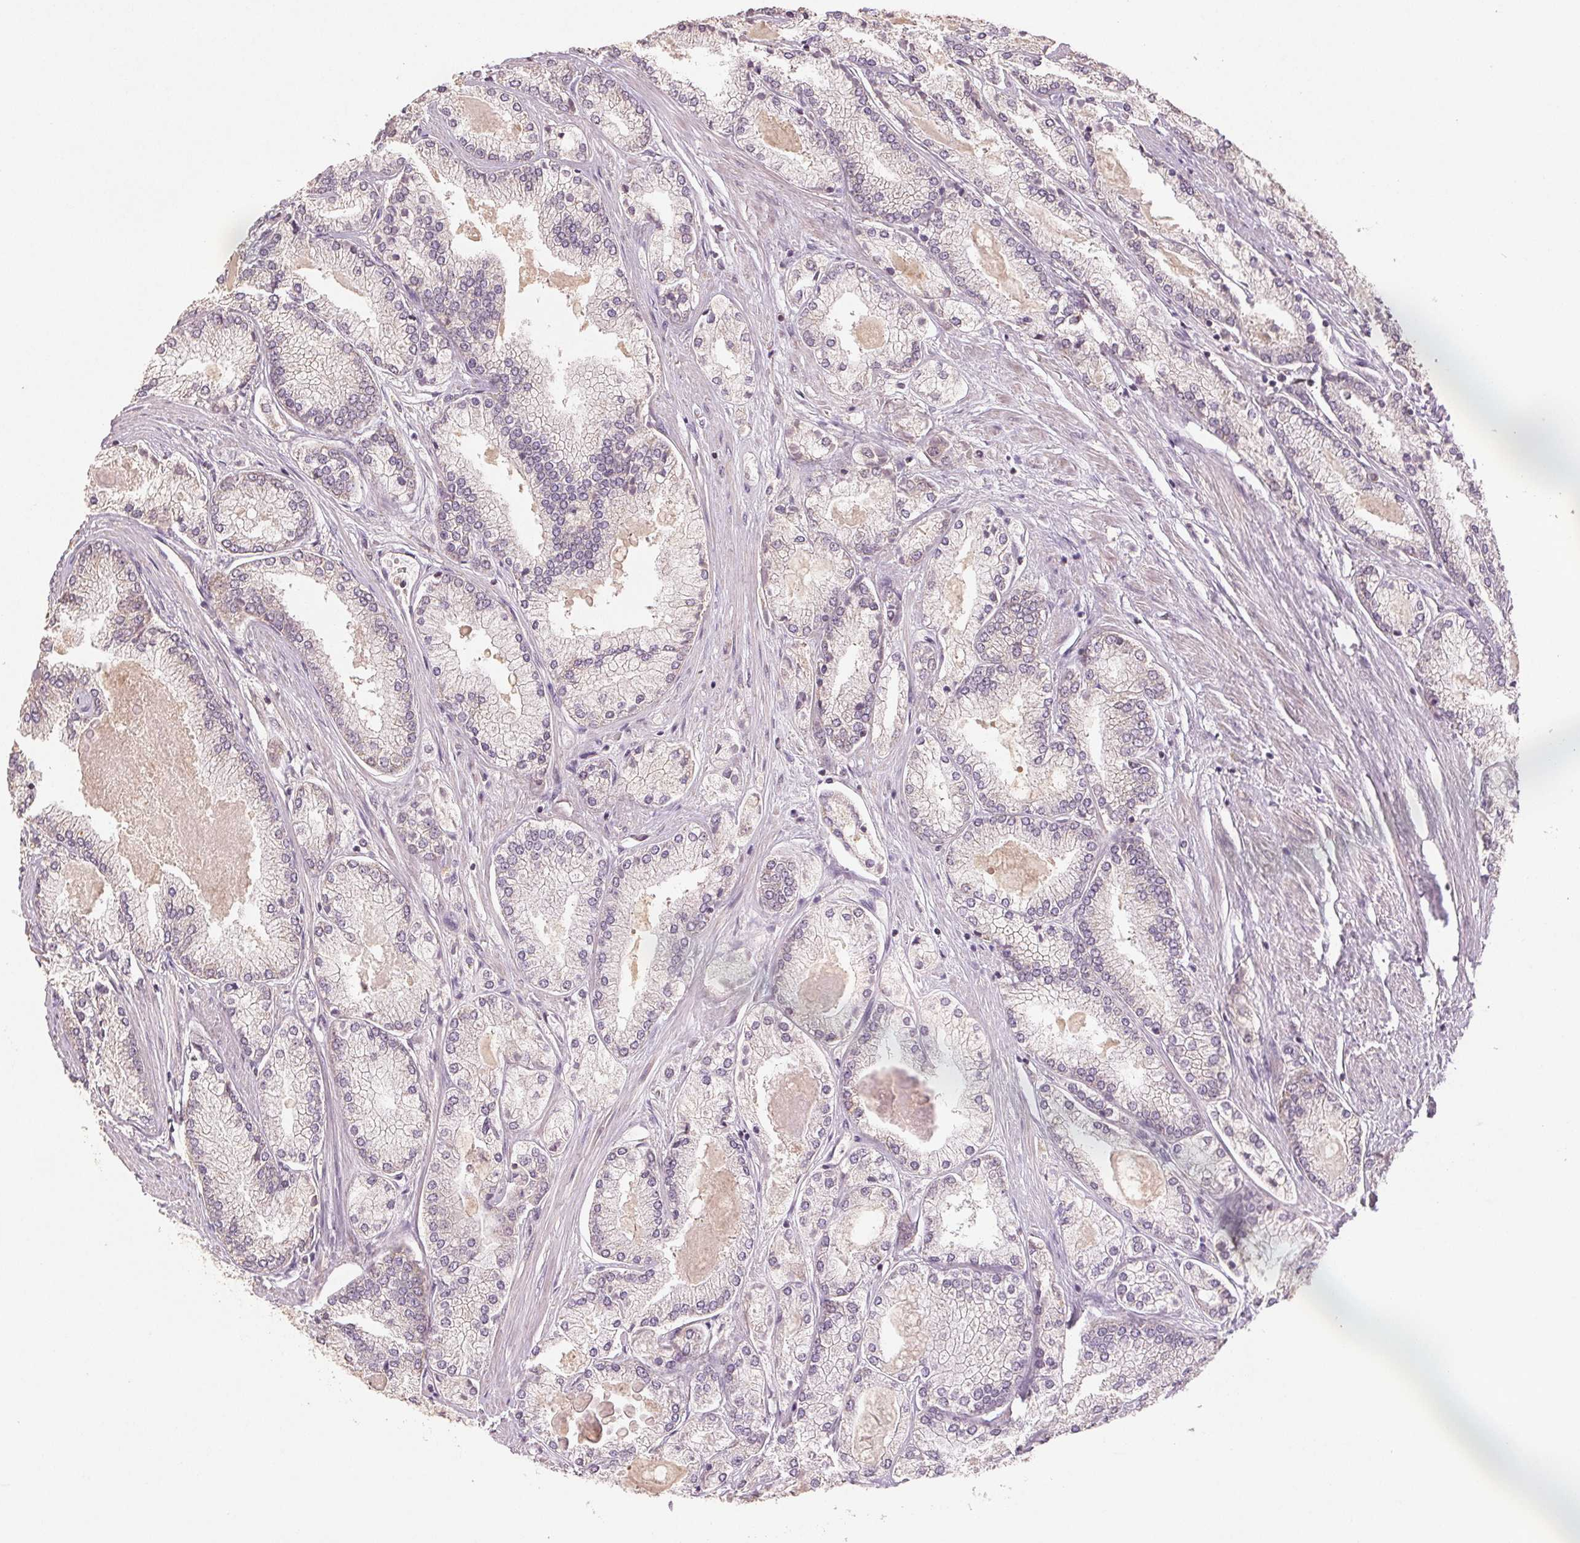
{"staining": {"intensity": "negative", "quantity": "none", "location": "none"}, "tissue": "prostate cancer", "cell_type": "Tumor cells", "image_type": "cancer", "snomed": [{"axis": "morphology", "description": "Adenocarcinoma, High grade"}, {"axis": "topography", "description": "Prostate"}], "caption": "IHC of prostate cancer exhibits no staining in tumor cells.", "gene": "COX14", "patient": {"sex": "male", "age": 68}}